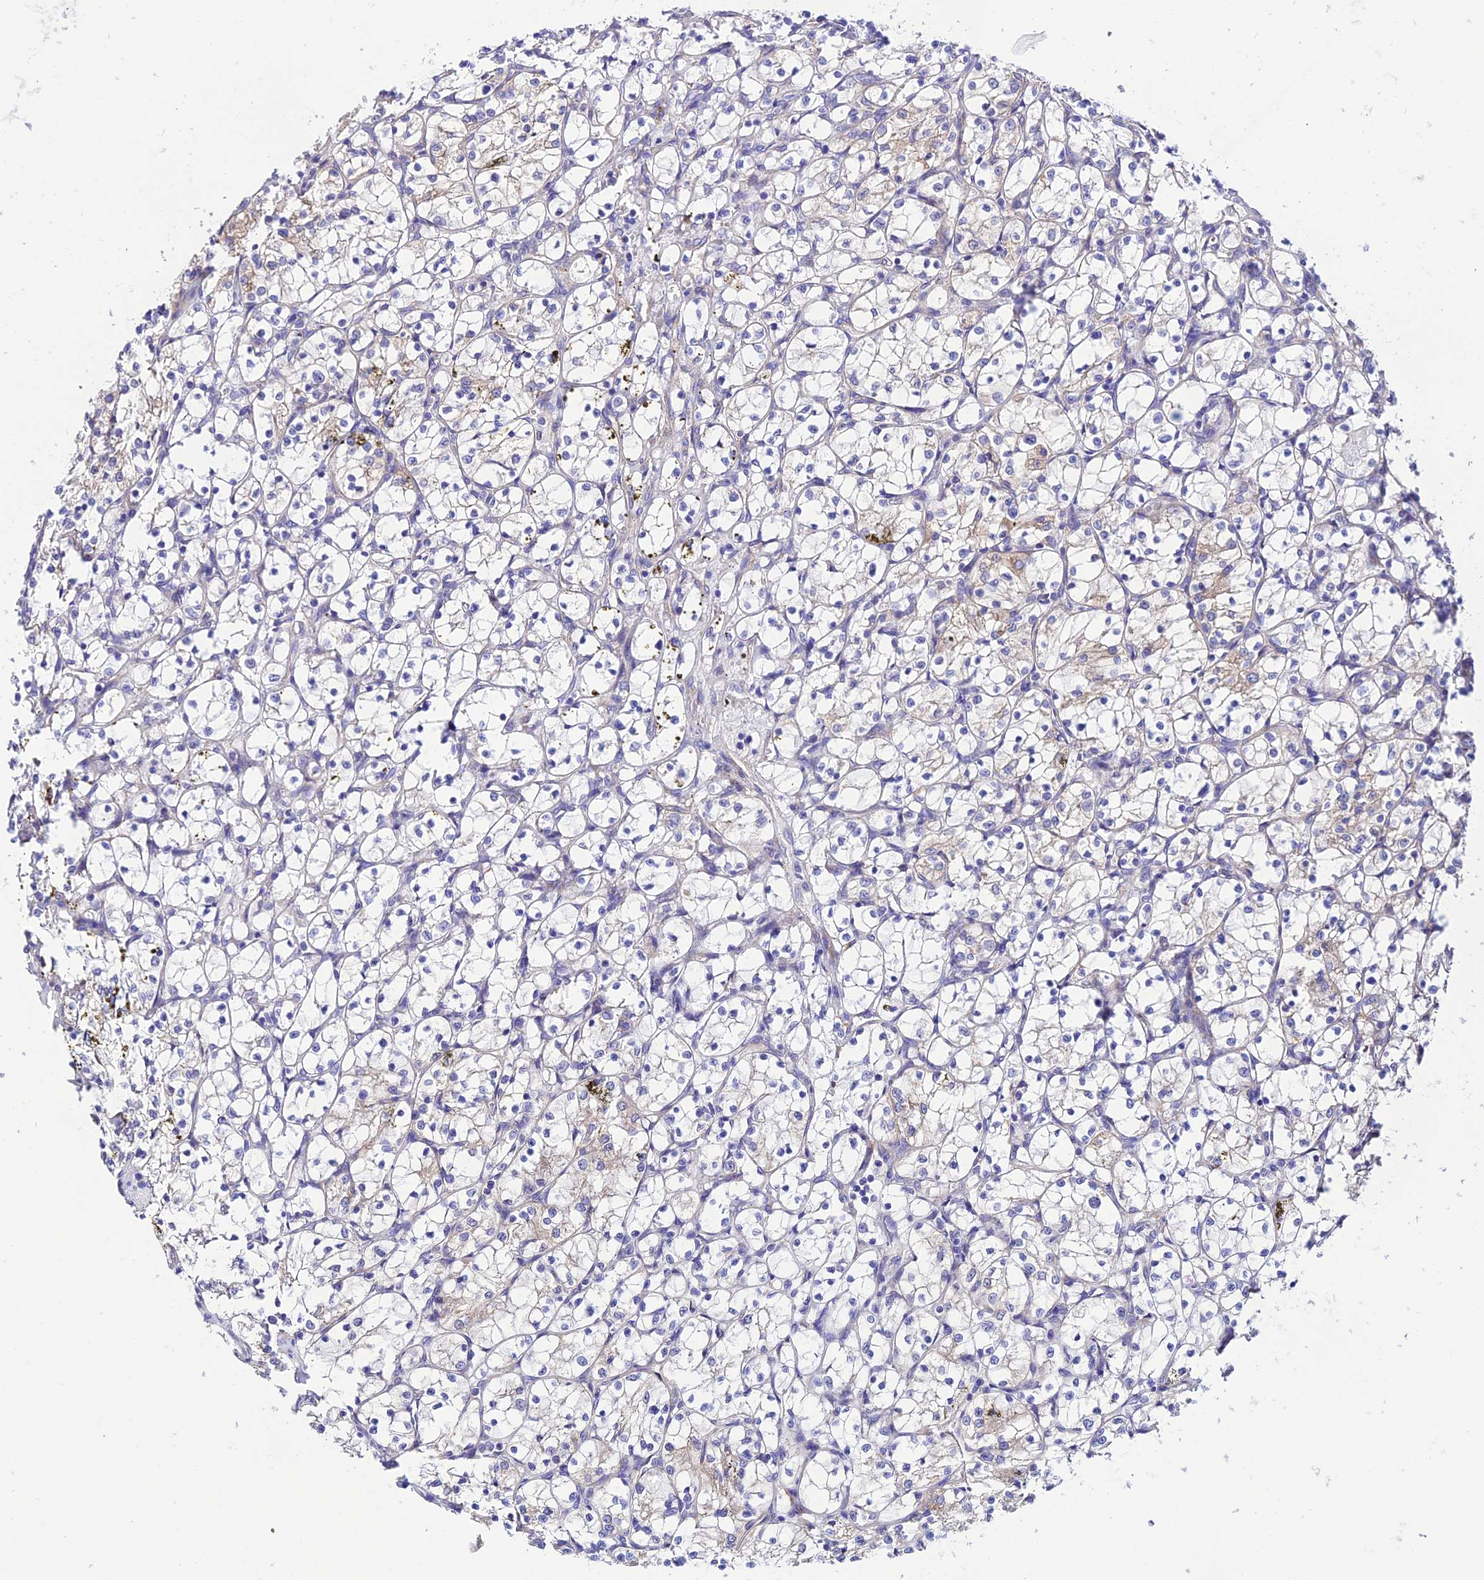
{"staining": {"intensity": "weak", "quantity": "<25%", "location": "cytoplasmic/membranous"}, "tissue": "renal cancer", "cell_type": "Tumor cells", "image_type": "cancer", "snomed": [{"axis": "morphology", "description": "Adenocarcinoma, NOS"}, {"axis": "topography", "description": "Kidney"}], "caption": "This is an immunohistochemistry (IHC) photomicrograph of human renal cancer (adenocarcinoma). There is no staining in tumor cells.", "gene": "LACTB2", "patient": {"sex": "female", "age": 69}}